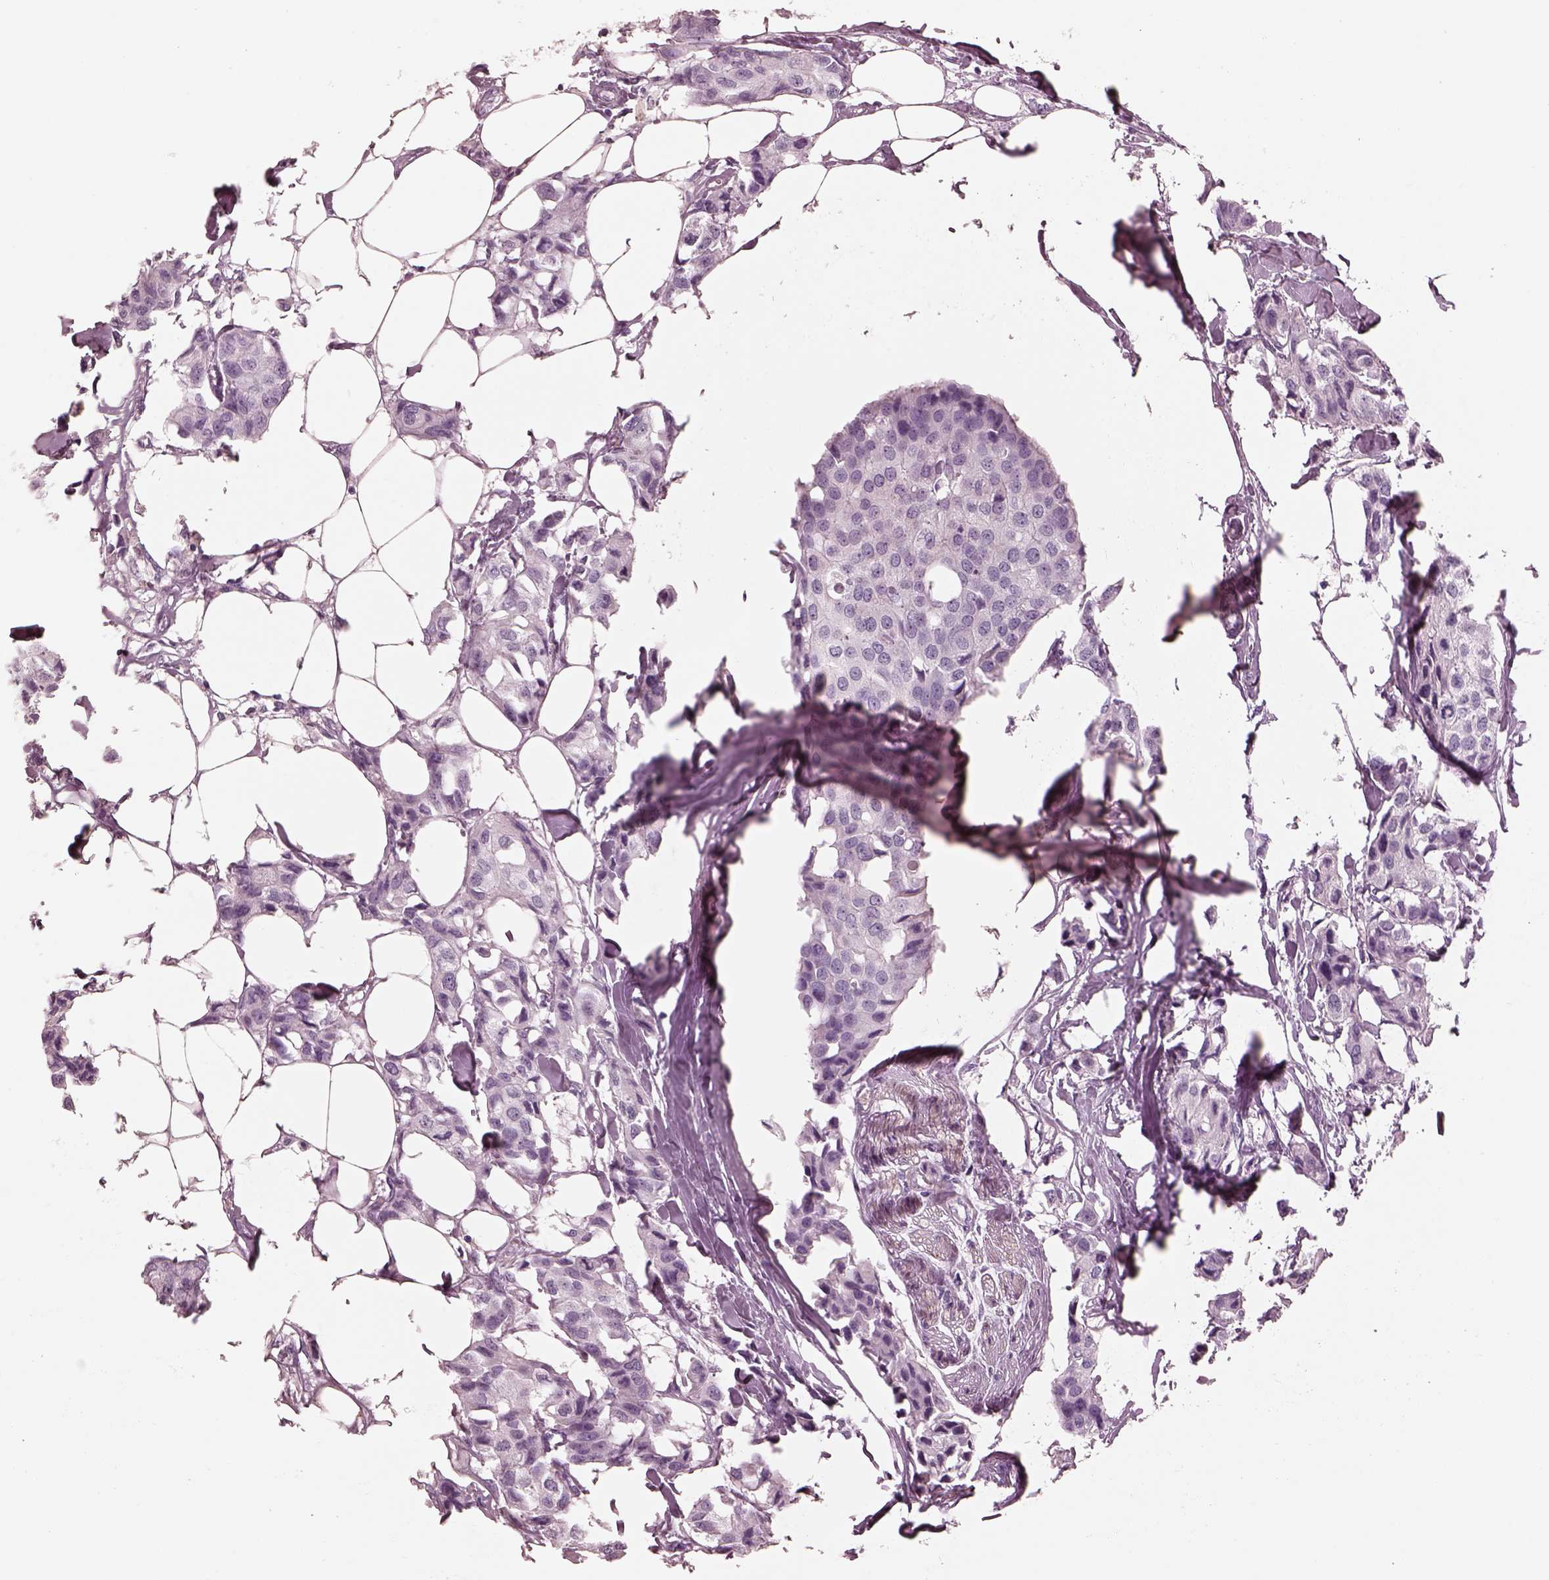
{"staining": {"intensity": "negative", "quantity": "none", "location": "none"}, "tissue": "breast cancer", "cell_type": "Tumor cells", "image_type": "cancer", "snomed": [{"axis": "morphology", "description": "Duct carcinoma"}, {"axis": "topography", "description": "Breast"}], "caption": "This is a histopathology image of IHC staining of breast cancer, which shows no positivity in tumor cells.", "gene": "CADM2", "patient": {"sex": "female", "age": 80}}